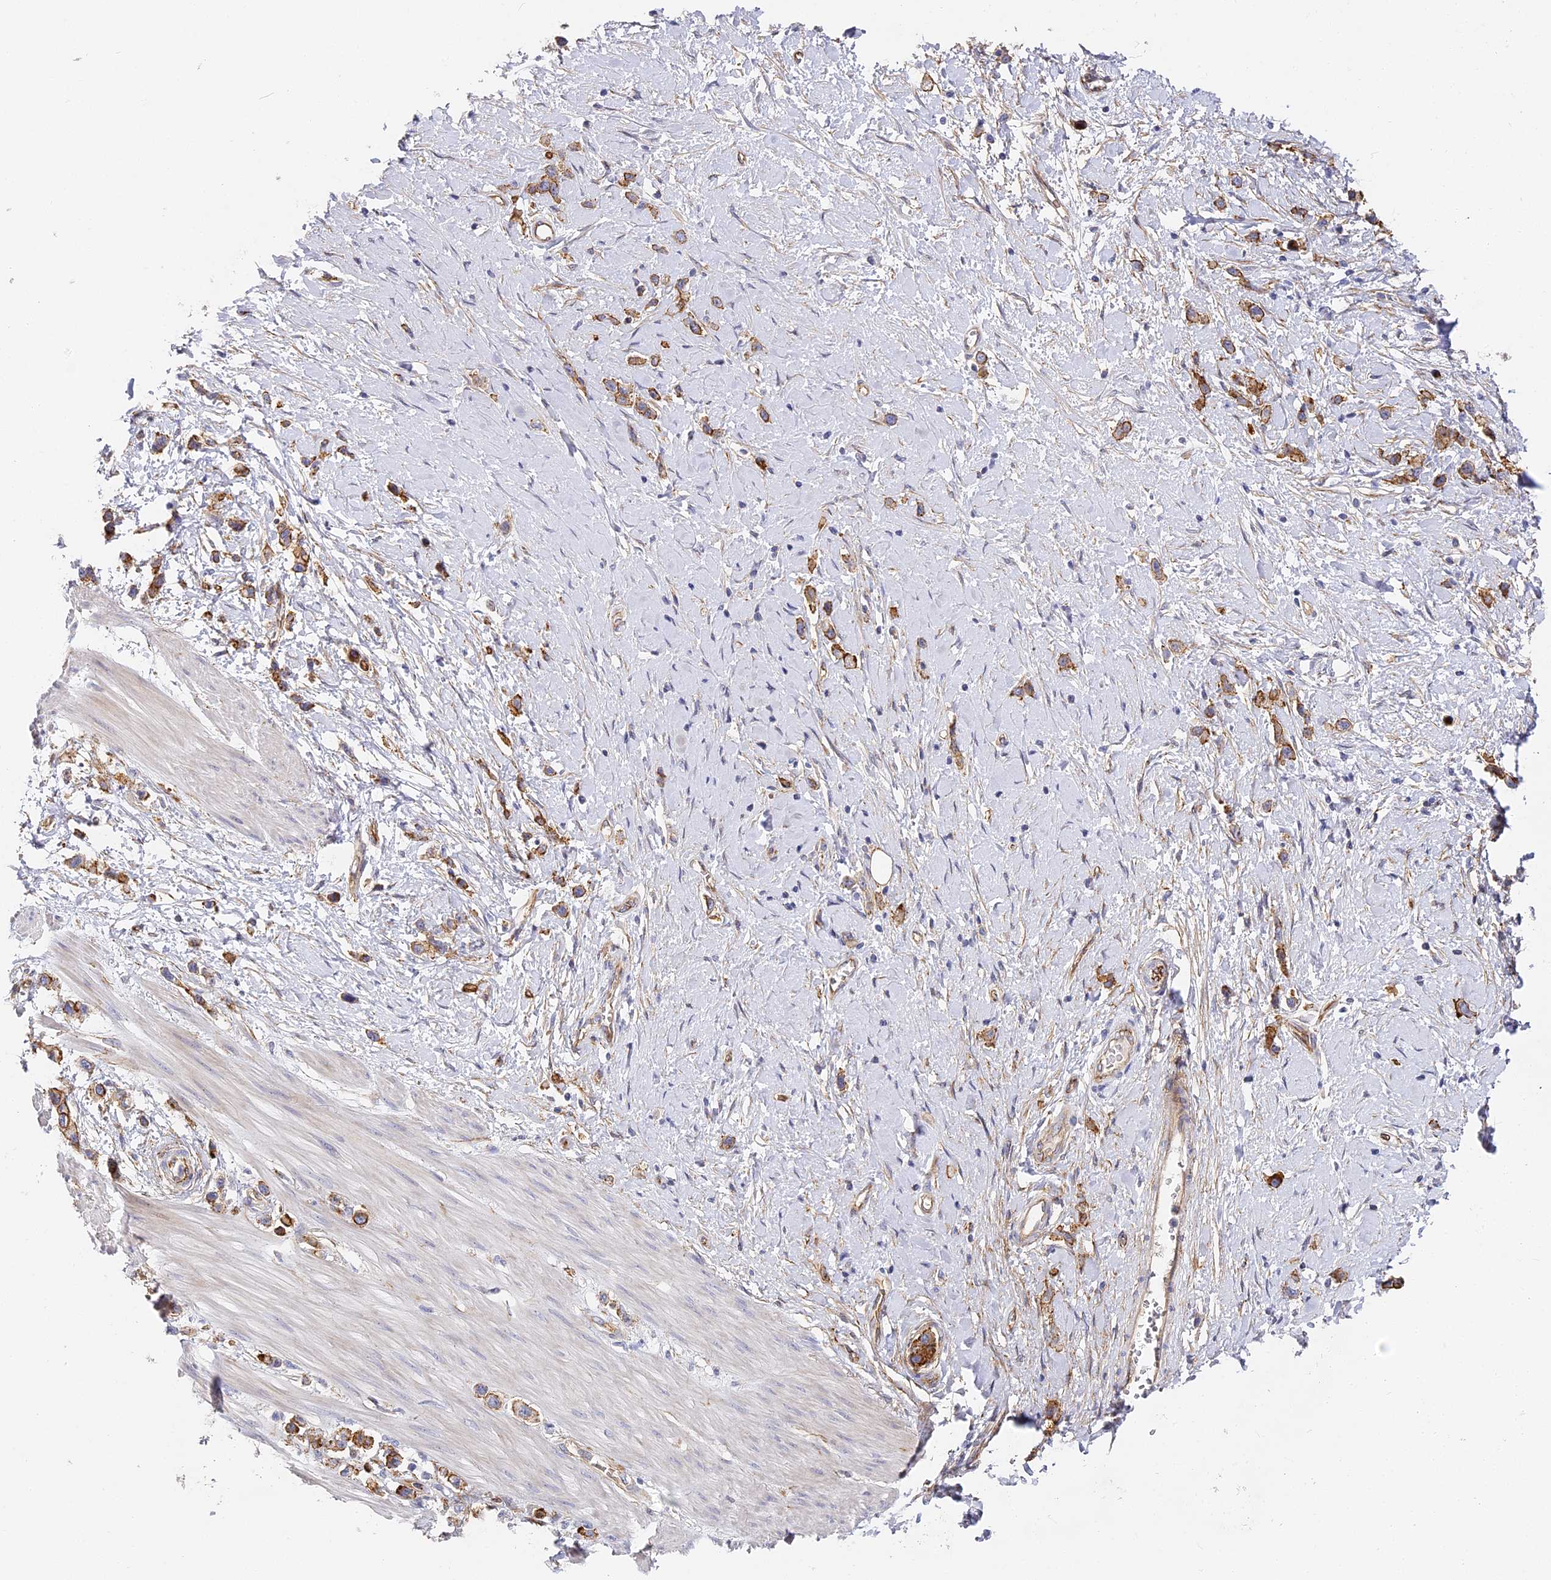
{"staining": {"intensity": "moderate", "quantity": ">75%", "location": "cytoplasmic/membranous"}, "tissue": "stomach cancer", "cell_type": "Tumor cells", "image_type": "cancer", "snomed": [{"axis": "morphology", "description": "Adenocarcinoma, NOS"}, {"axis": "topography", "description": "Stomach"}], "caption": "IHC photomicrograph of adenocarcinoma (stomach) stained for a protein (brown), which demonstrates medium levels of moderate cytoplasmic/membranous positivity in about >75% of tumor cells.", "gene": "CCDC30", "patient": {"sex": "female", "age": 65}}